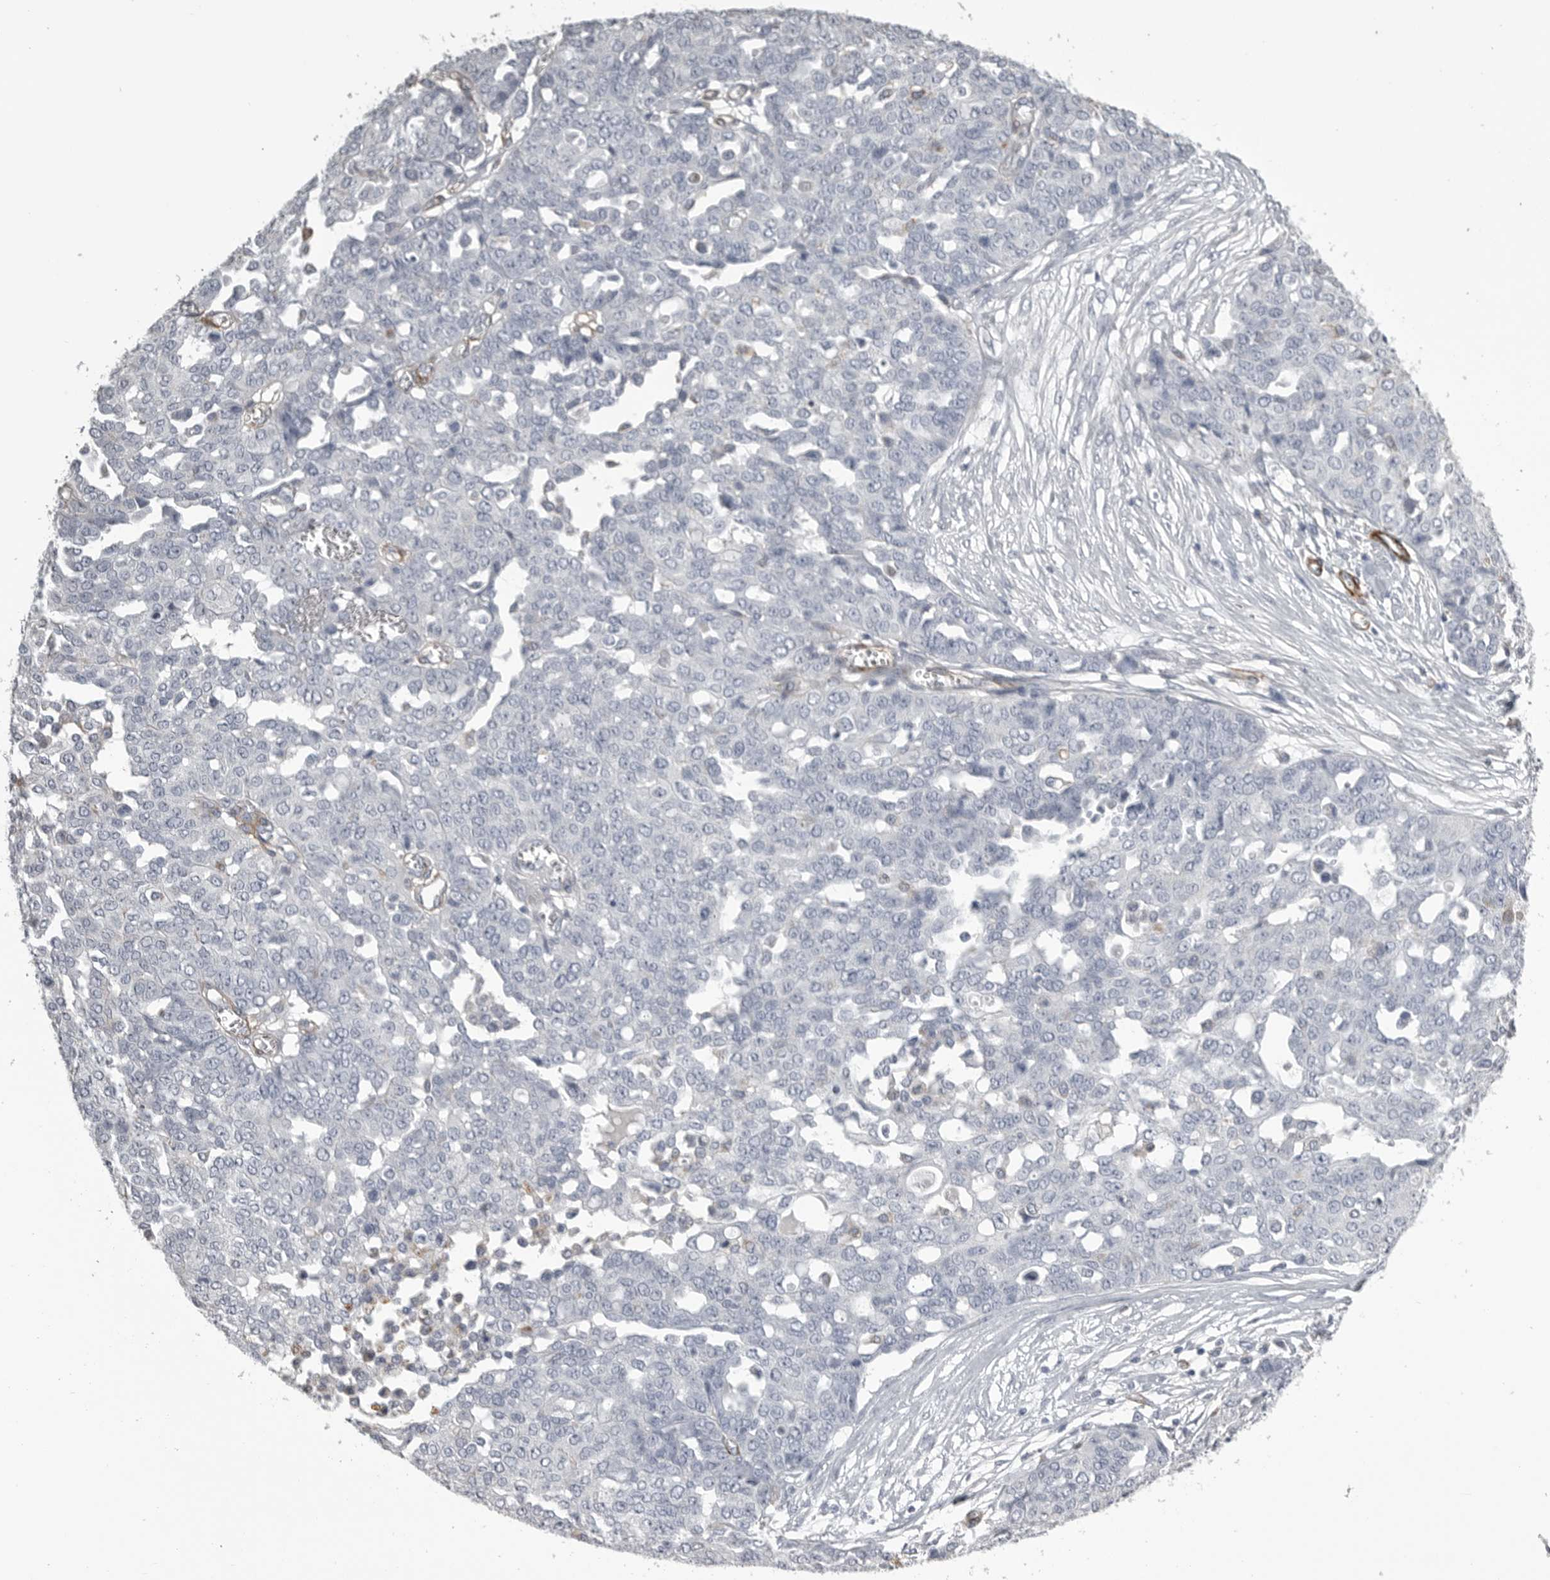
{"staining": {"intensity": "negative", "quantity": "none", "location": "none"}, "tissue": "ovarian cancer", "cell_type": "Tumor cells", "image_type": "cancer", "snomed": [{"axis": "morphology", "description": "Cystadenocarcinoma, serous, NOS"}, {"axis": "topography", "description": "Soft tissue"}, {"axis": "topography", "description": "Ovary"}], "caption": "This is a micrograph of immunohistochemistry (IHC) staining of ovarian cancer, which shows no positivity in tumor cells.", "gene": "AOC3", "patient": {"sex": "female", "age": 57}}